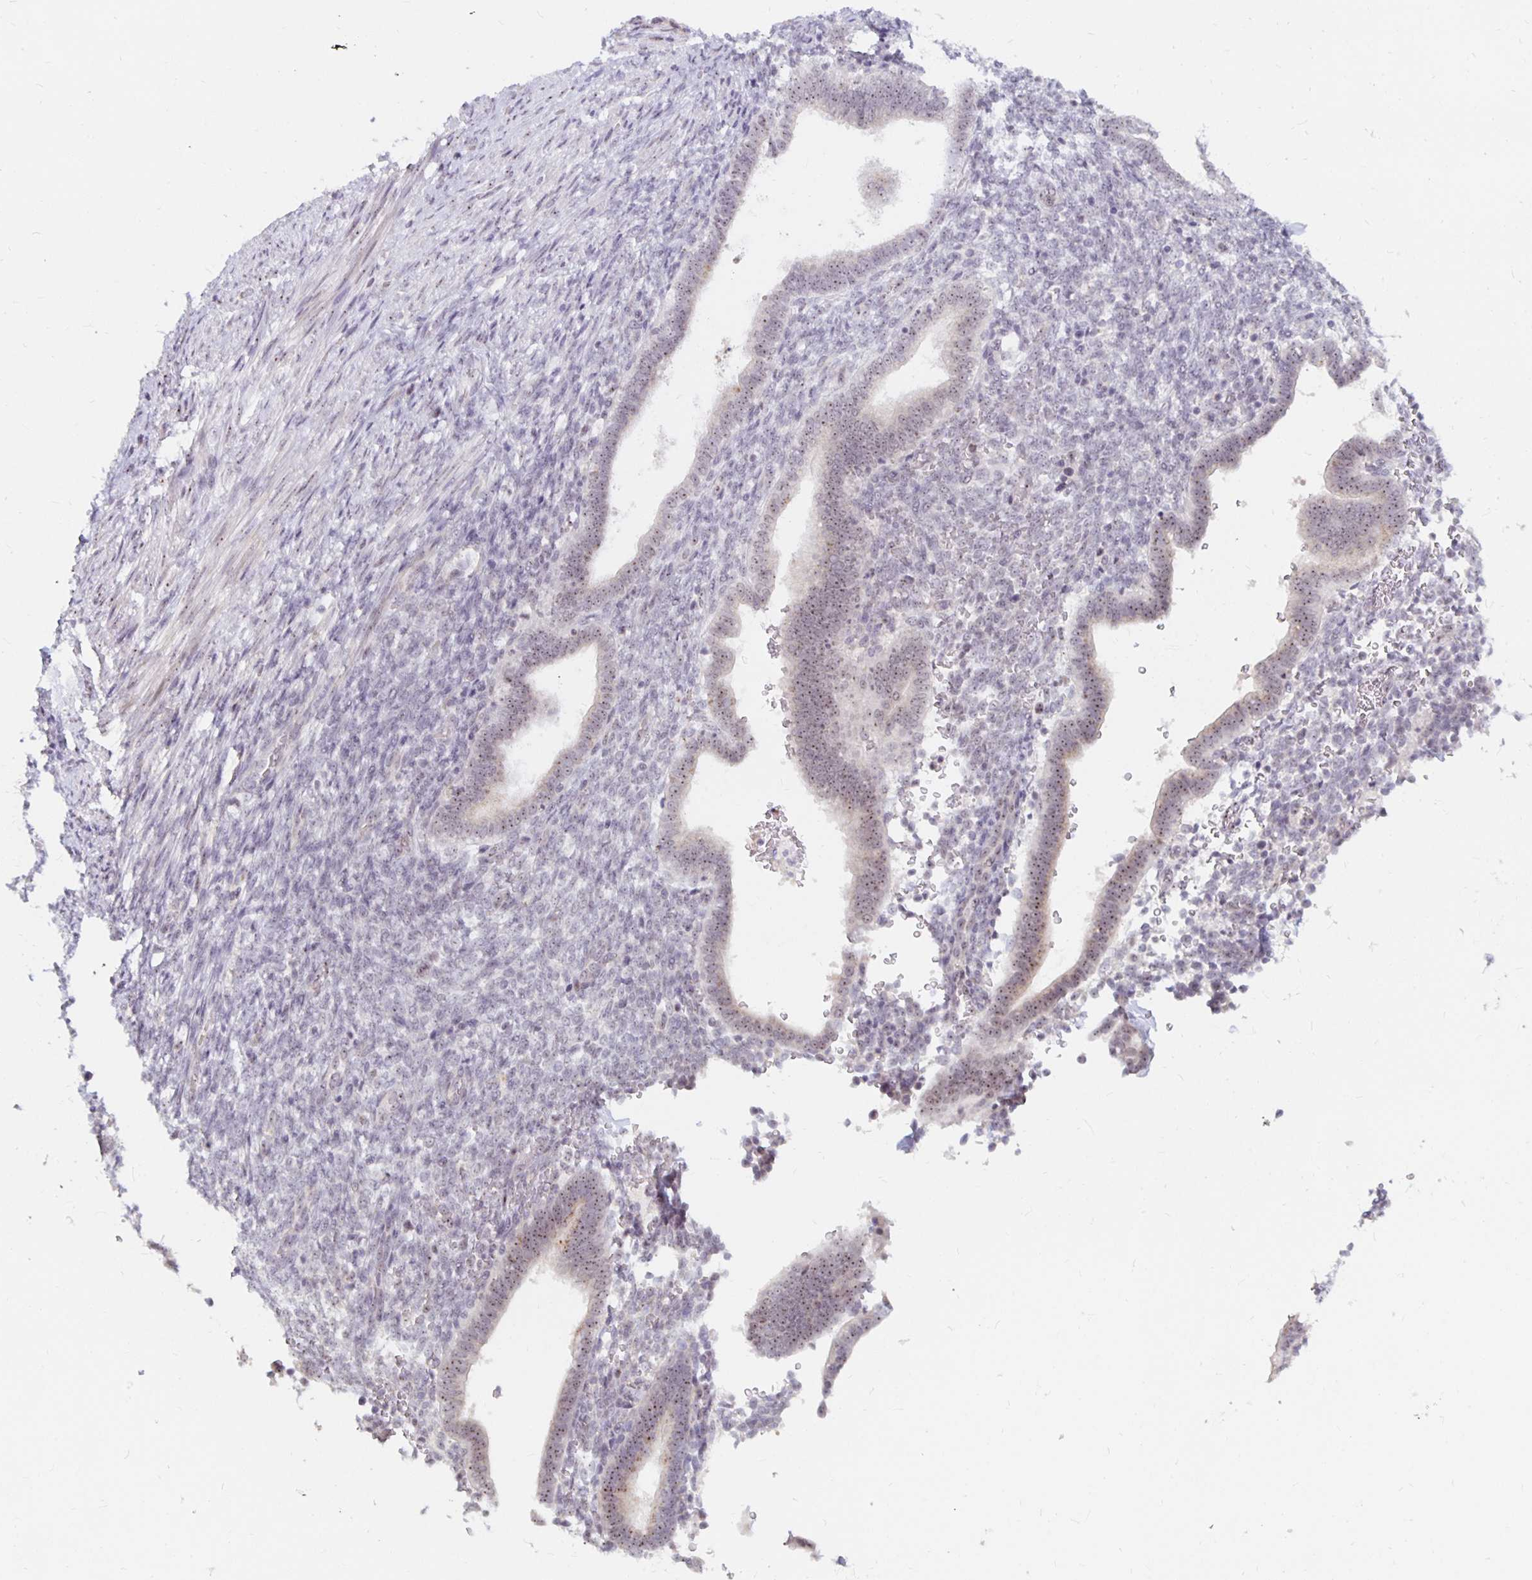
{"staining": {"intensity": "negative", "quantity": "none", "location": "none"}, "tissue": "endometrium", "cell_type": "Cells in endometrial stroma", "image_type": "normal", "snomed": [{"axis": "morphology", "description": "Normal tissue, NOS"}, {"axis": "topography", "description": "Endometrium"}], "caption": "Immunohistochemical staining of benign endometrium shows no significant expression in cells in endometrial stroma. Brightfield microscopy of immunohistochemistry stained with DAB (brown) and hematoxylin (blue), captured at high magnification.", "gene": "NUP85", "patient": {"sex": "female", "age": 34}}